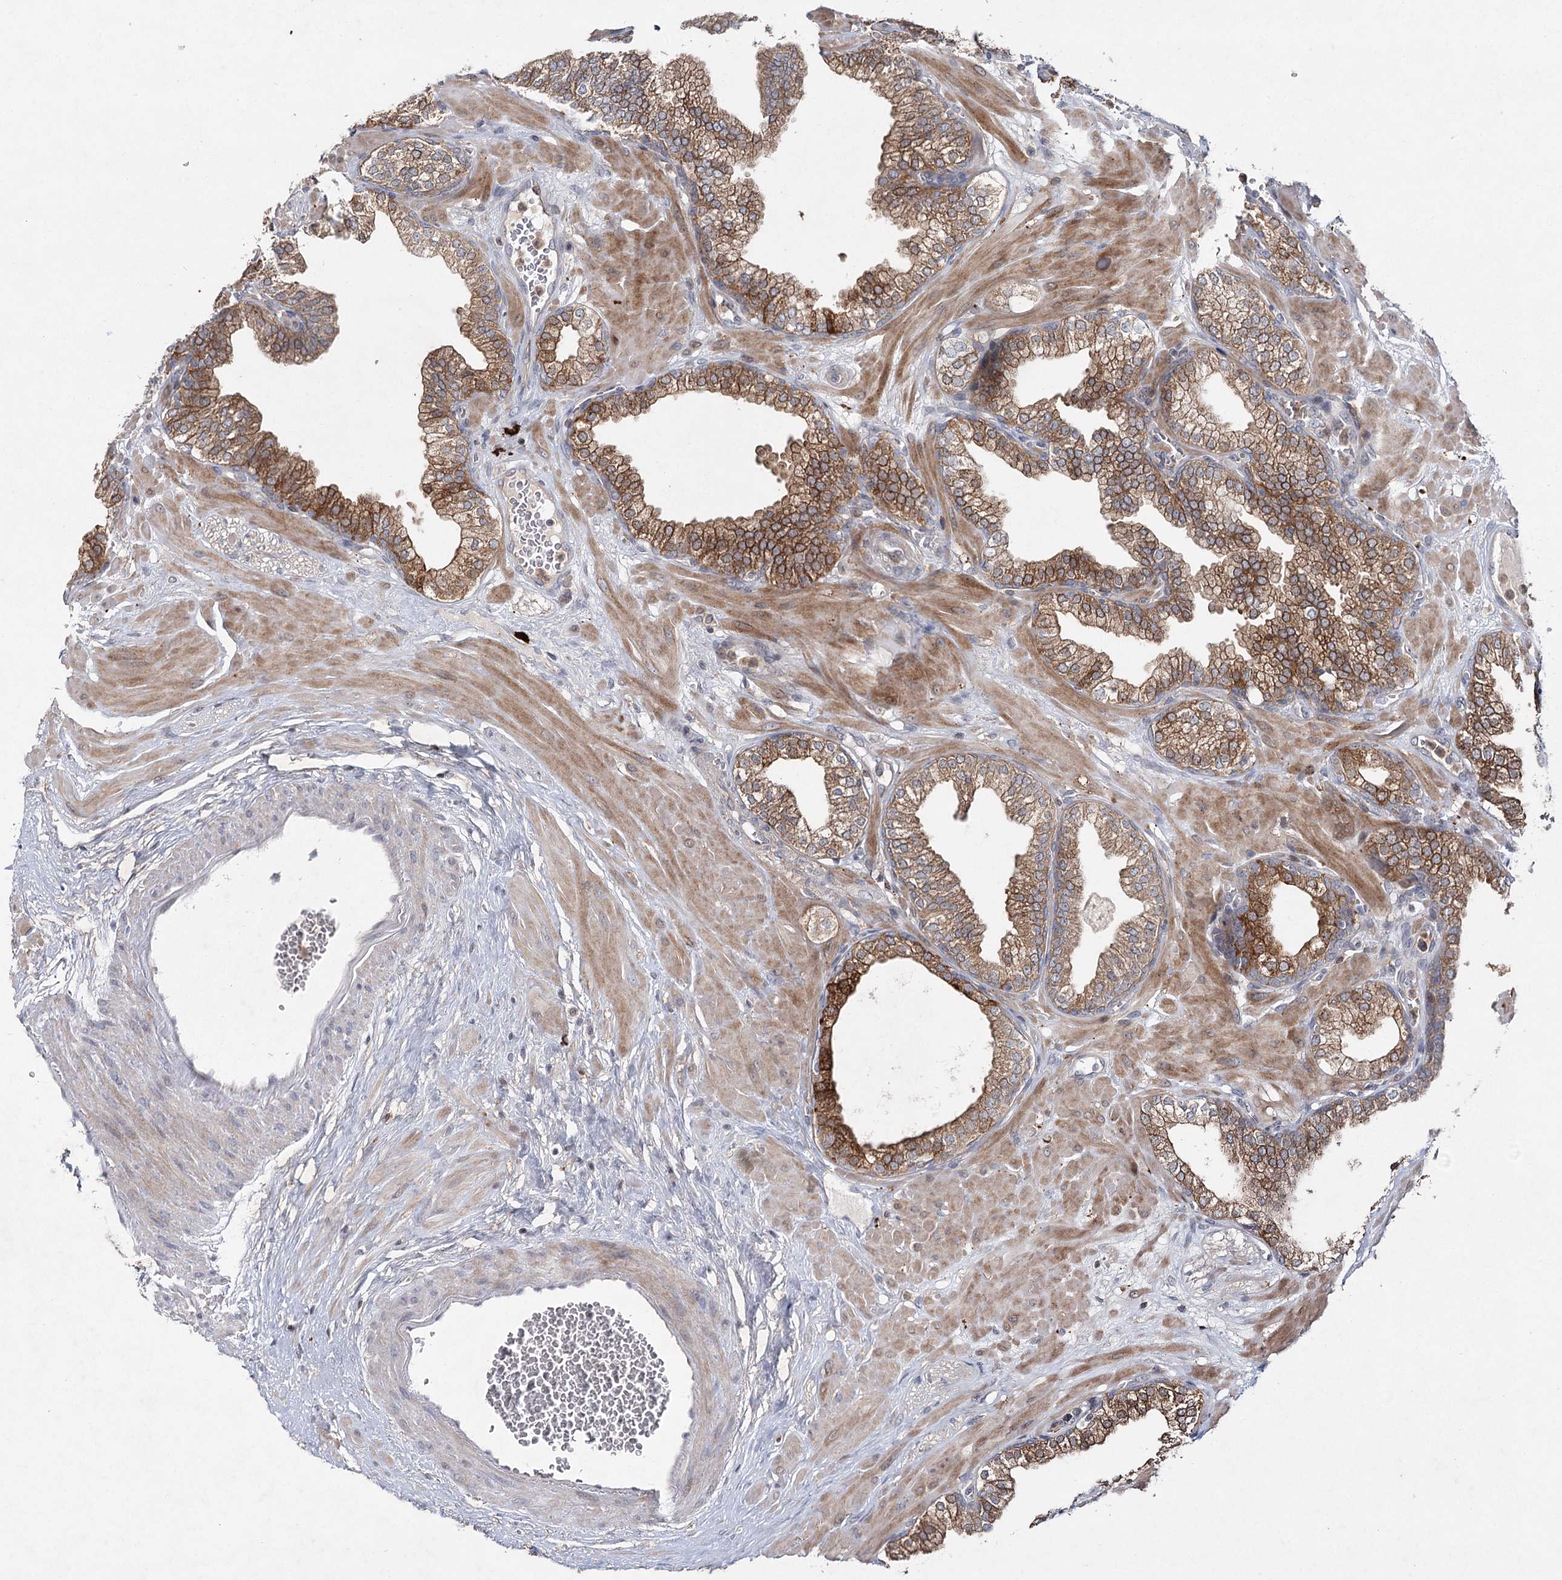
{"staining": {"intensity": "moderate", "quantity": ">75%", "location": "cytoplasmic/membranous"}, "tissue": "prostate", "cell_type": "Glandular cells", "image_type": "normal", "snomed": [{"axis": "morphology", "description": "Normal tissue, NOS"}, {"axis": "morphology", "description": "Urothelial carcinoma, Low grade"}, {"axis": "topography", "description": "Urinary bladder"}, {"axis": "topography", "description": "Prostate"}], "caption": "DAB (3,3'-diaminobenzidine) immunohistochemical staining of benign human prostate exhibits moderate cytoplasmic/membranous protein expression in about >75% of glandular cells.", "gene": "MAP3K13", "patient": {"sex": "male", "age": 60}}